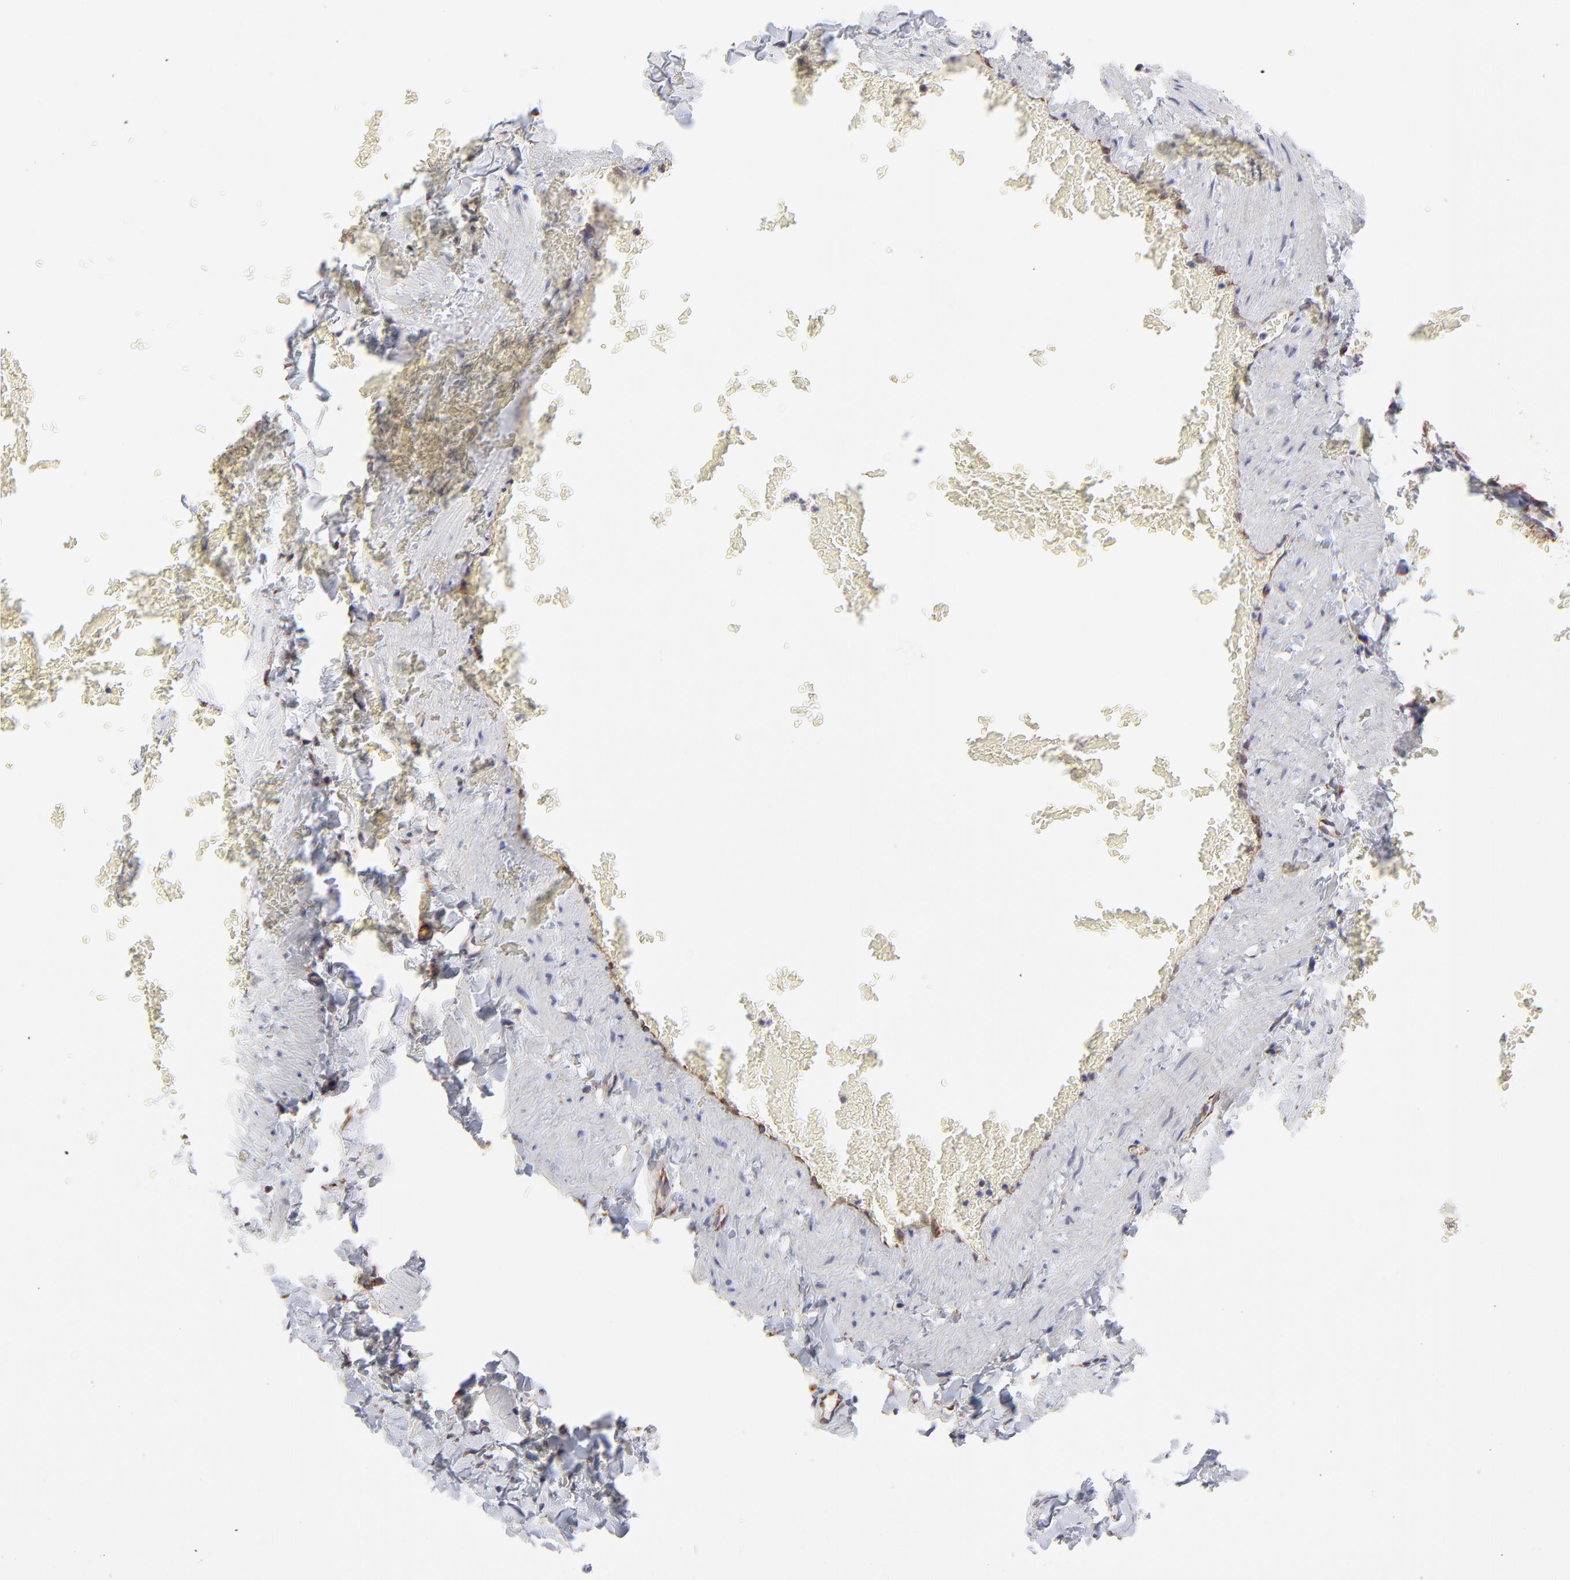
{"staining": {"intensity": "negative", "quantity": "none", "location": "none"}, "tissue": "adipose tissue", "cell_type": "Adipocytes", "image_type": "normal", "snomed": [{"axis": "morphology", "description": "Normal tissue, NOS"}, {"axis": "topography", "description": "Vascular tissue"}], "caption": "Immunohistochemical staining of normal human adipose tissue exhibits no significant expression in adipocytes.", "gene": "COX8C", "patient": {"sex": "male", "age": 41}}